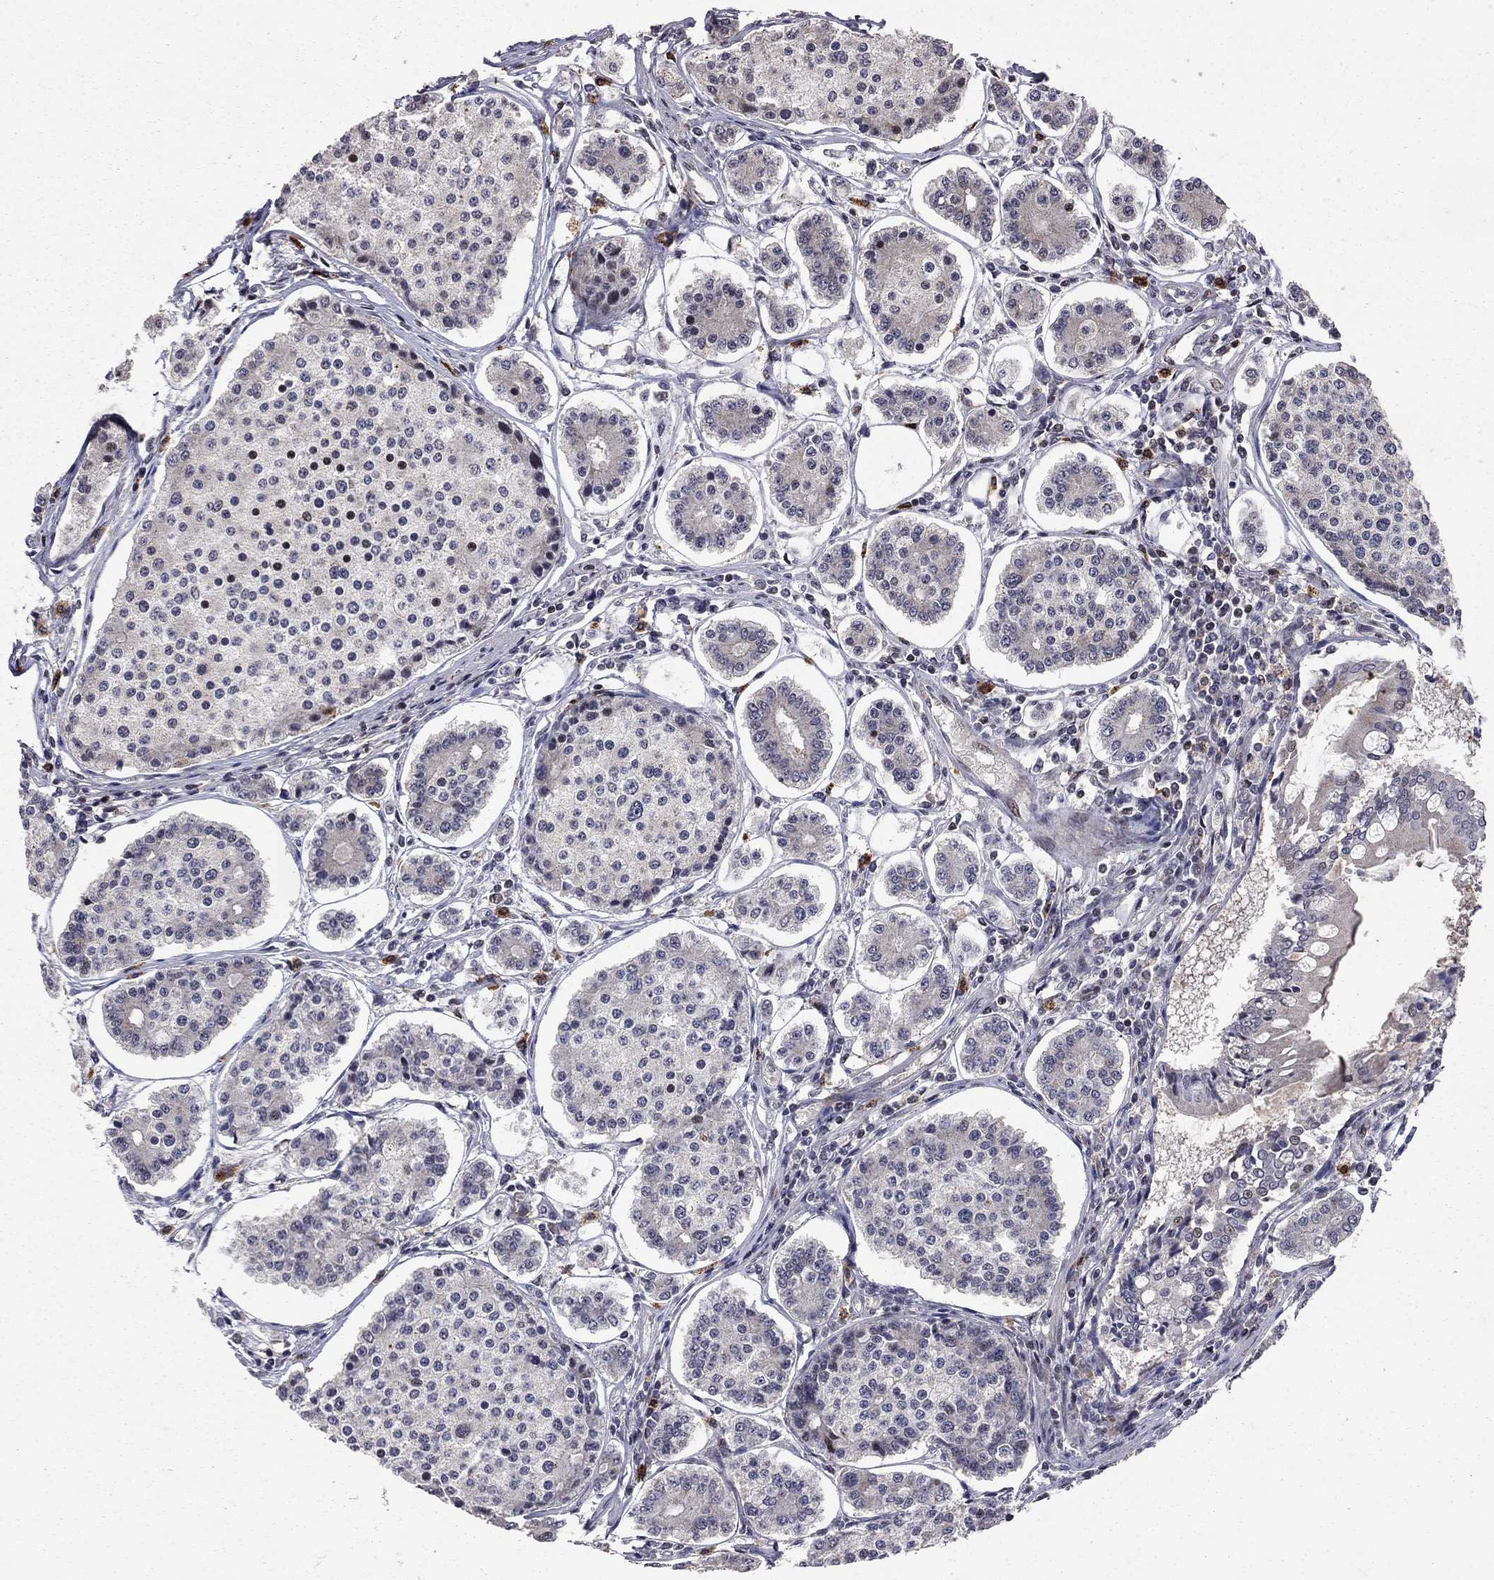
{"staining": {"intensity": "moderate", "quantity": "<25%", "location": "nuclear"}, "tissue": "carcinoid", "cell_type": "Tumor cells", "image_type": "cancer", "snomed": [{"axis": "morphology", "description": "Carcinoid, malignant, NOS"}, {"axis": "topography", "description": "Small intestine"}], "caption": "Immunohistochemical staining of malignant carcinoid exhibits moderate nuclear protein positivity in about <25% of tumor cells. (DAB = brown stain, brightfield microscopy at high magnification).", "gene": "HDAC3", "patient": {"sex": "female", "age": 65}}